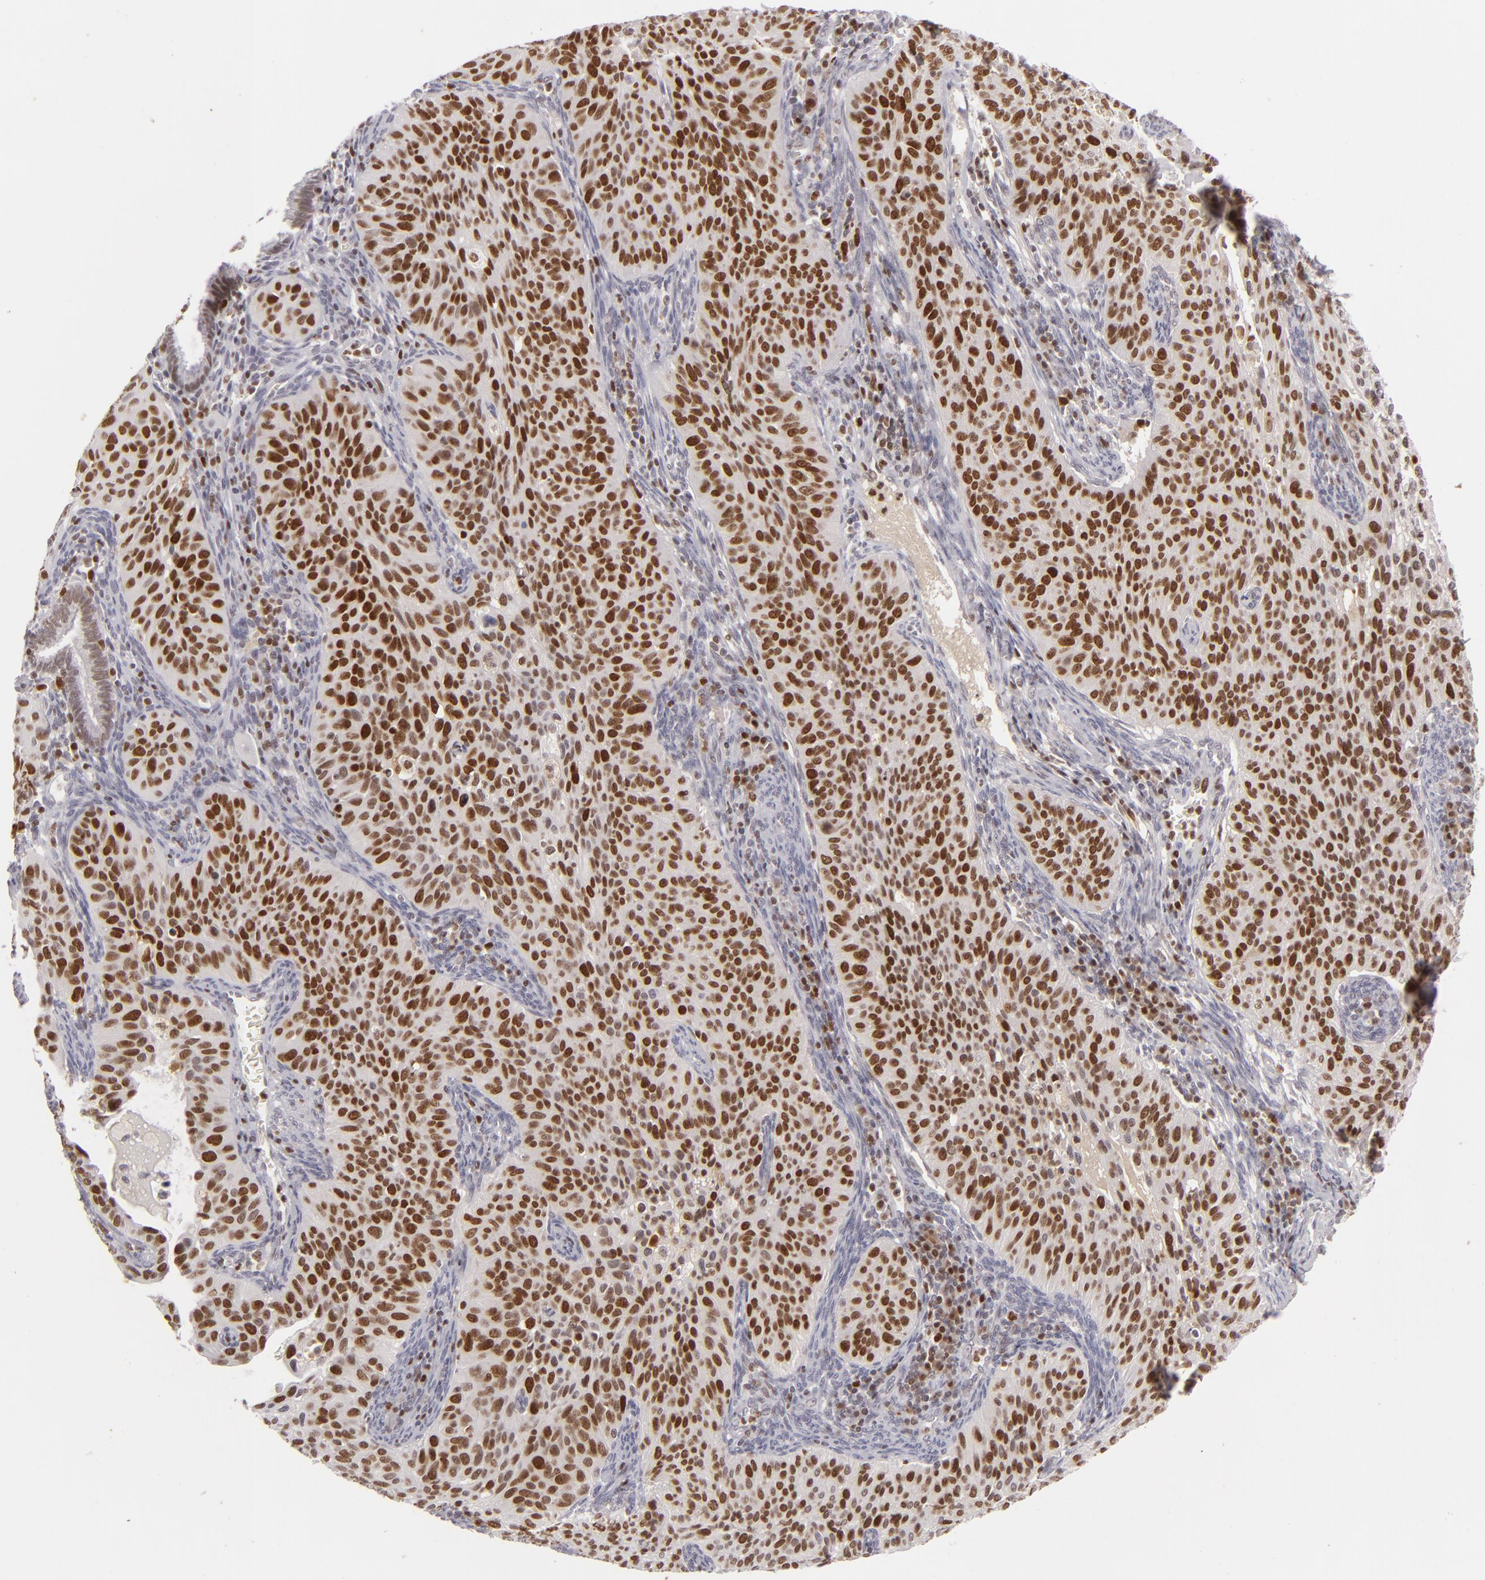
{"staining": {"intensity": "strong", "quantity": ">75%", "location": "nuclear"}, "tissue": "cervical cancer", "cell_type": "Tumor cells", "image_type": "cancer", "snomed": [{"axis": "morphology", "description": "Adenocarcinoma, NOS"}, {"axis": "topography", "description": "Cervix"}], "caption": "Immunohistochemical staining of cervical cancer exhibits high levels of strong nuclear protein staining in about >75% of tumor cells.", "gene": "FEN1", "patient": {"sex": "female", "age": 29}}